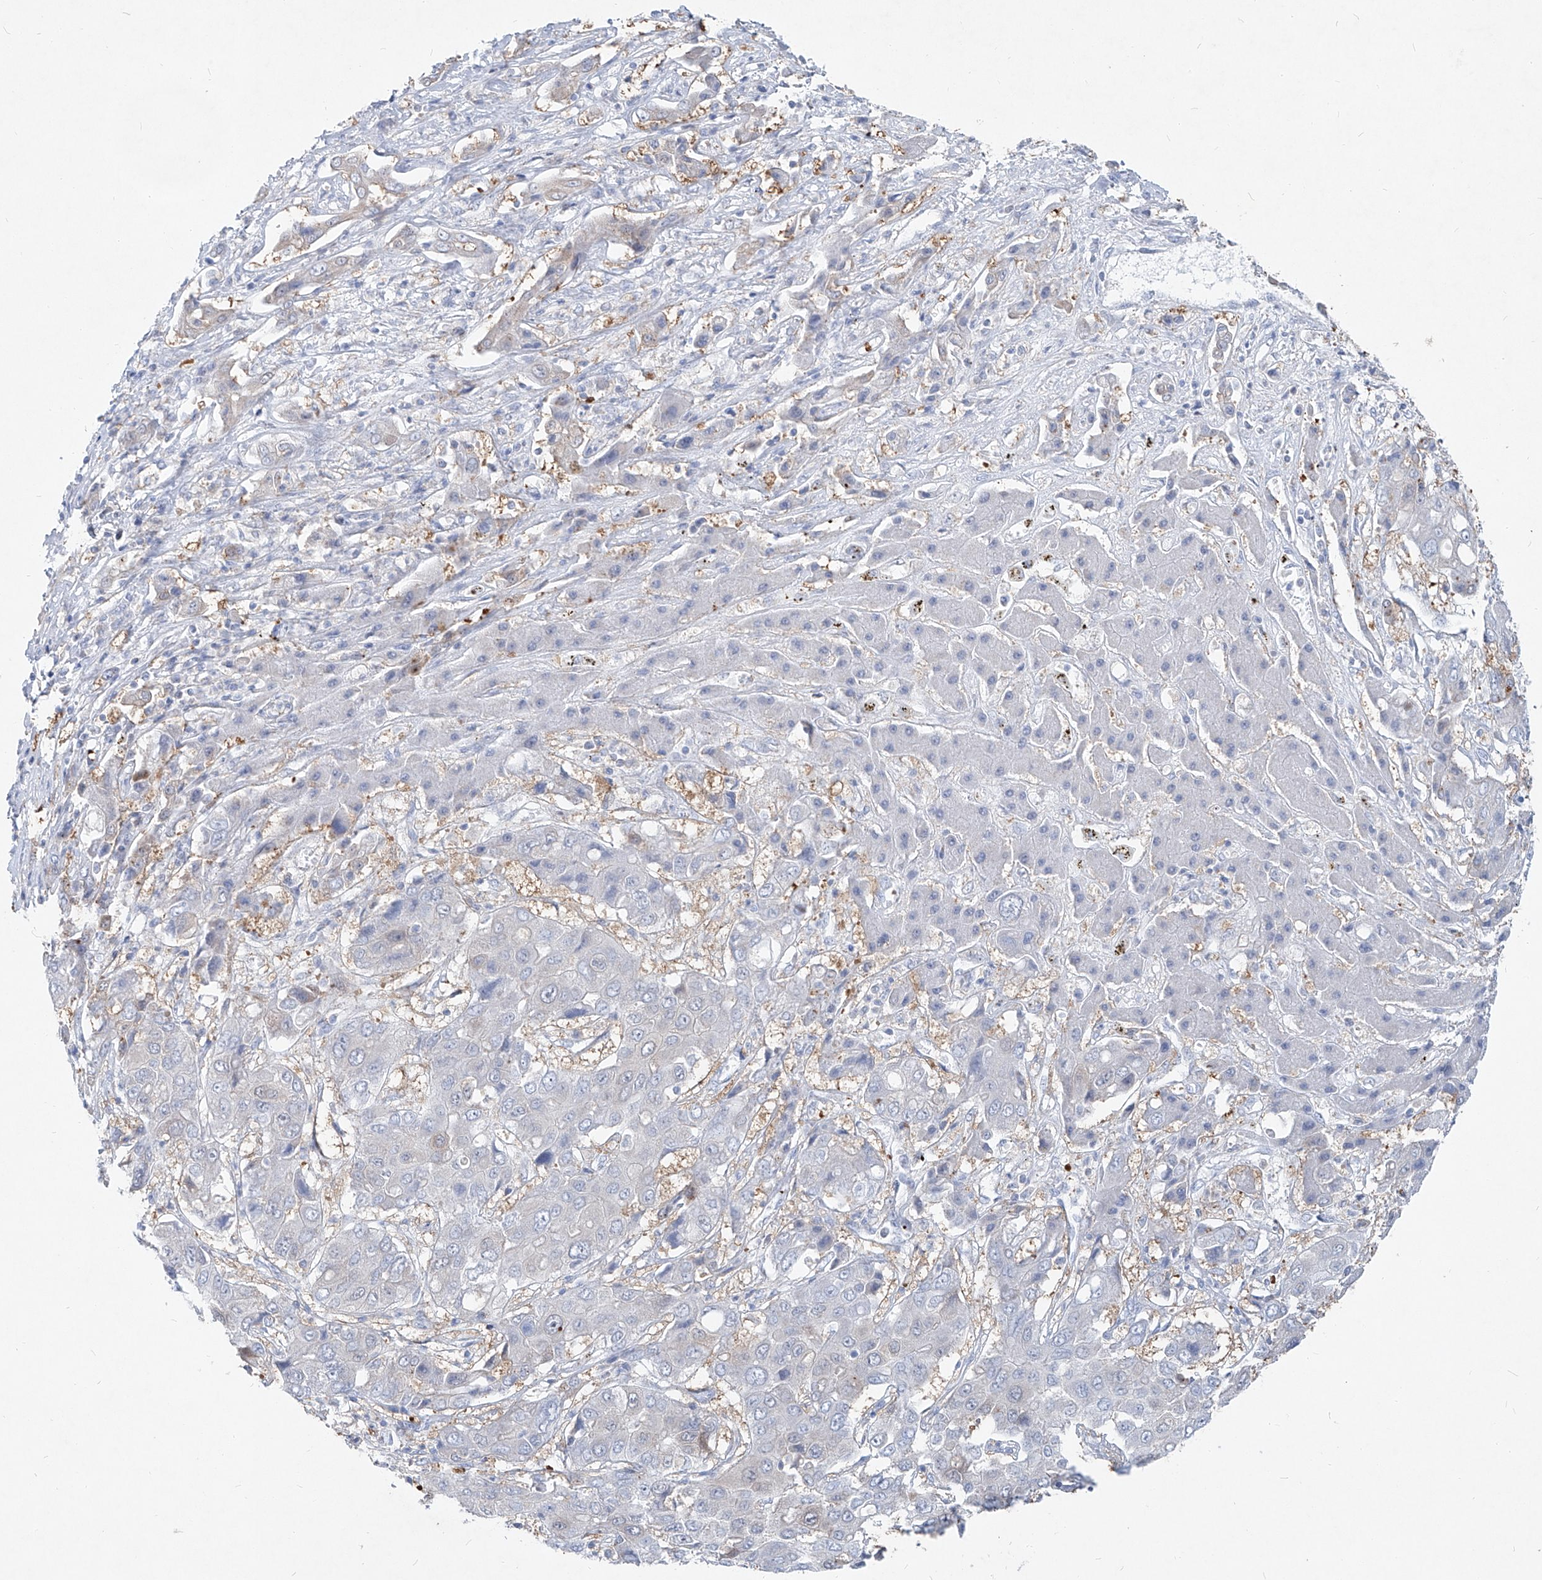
{"staining": {"intensity": "negative", "quantity": "none", "location": "none"}, "tissue": "liver cancer", "cell_type": "Tumor cells", "image_type": "cancer", "snomed": [{"axis": "morphology", "description": "Cholangiocarcinoma"}, {"axis": "topography", "description": "Liver"}], "caption": "Tumor cells show no significant protein expression in cholangiocarcinoma (liver). (DAB (3,3'-diaminobenzidine) immunohistochemistry visualized using brightfield microscopy, high magnification).", "gene": "UFL1", "patient": {"sex": "male", "age": 67}}